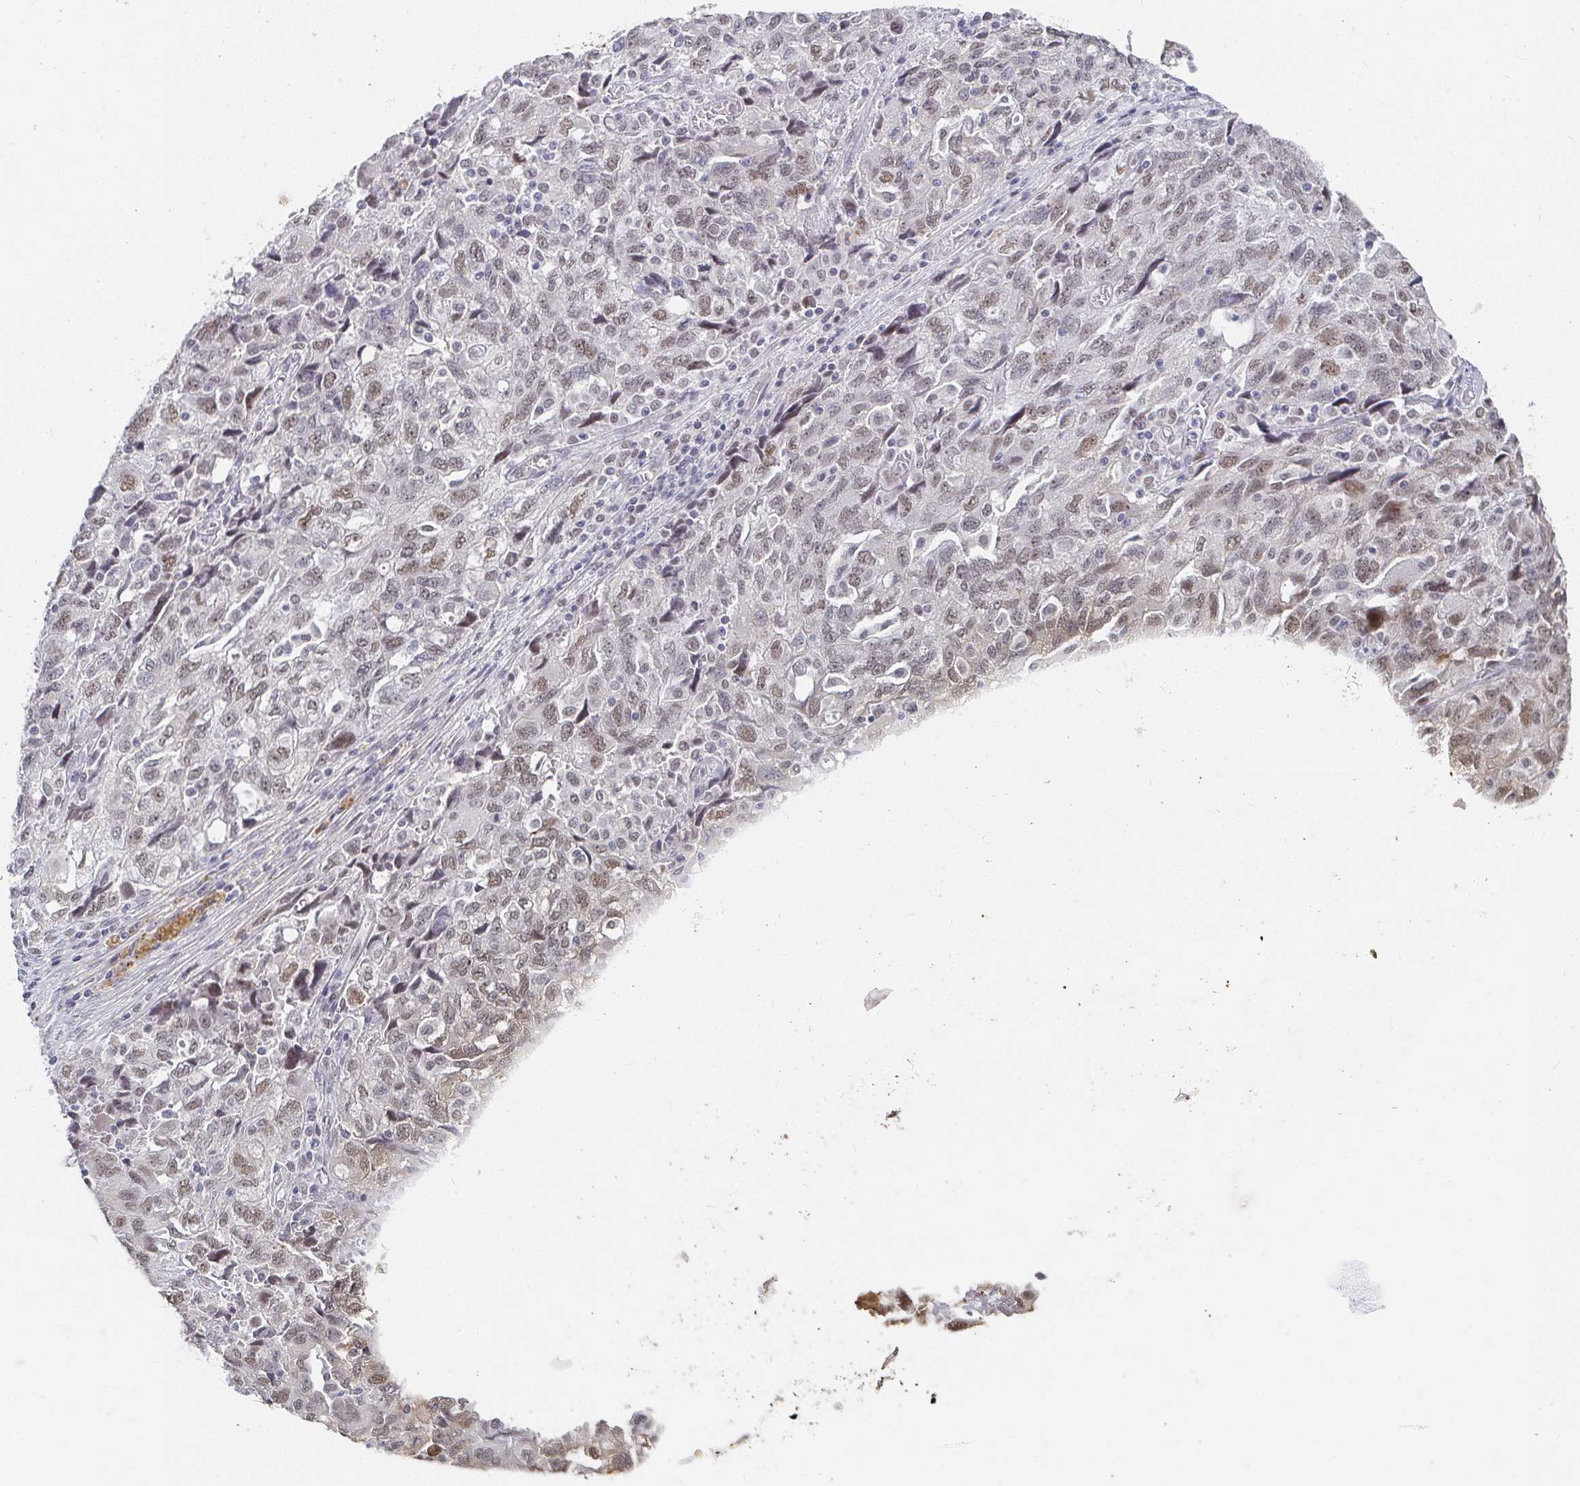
{"staining": {"intensity": "weak", "quantity": ">75%", "location": "nuclear"}, "tissue": "ovarian cancer", "cell_type": "Tumor cells", "image_type": "cancer", "snomed": [{"axis": "morphology", "description": "Carcinoma, NOS"}, {"axis": "morphology", "description": "Cystadenocarcinoma, serous, NOS"}, {"axis": "topography", "description": "Ovary"}], "caption": "Immunohistochemistry micrograph of neoplastic tissue: ovarian cancer stained using immunohistochemistry shows low levels of weak protein expression localized specifically in the nuclear of tumor cells, appearing as a nuclear brown color.", "gene": "RCOR1", "patient": {"sex": "female", "age": 69}}